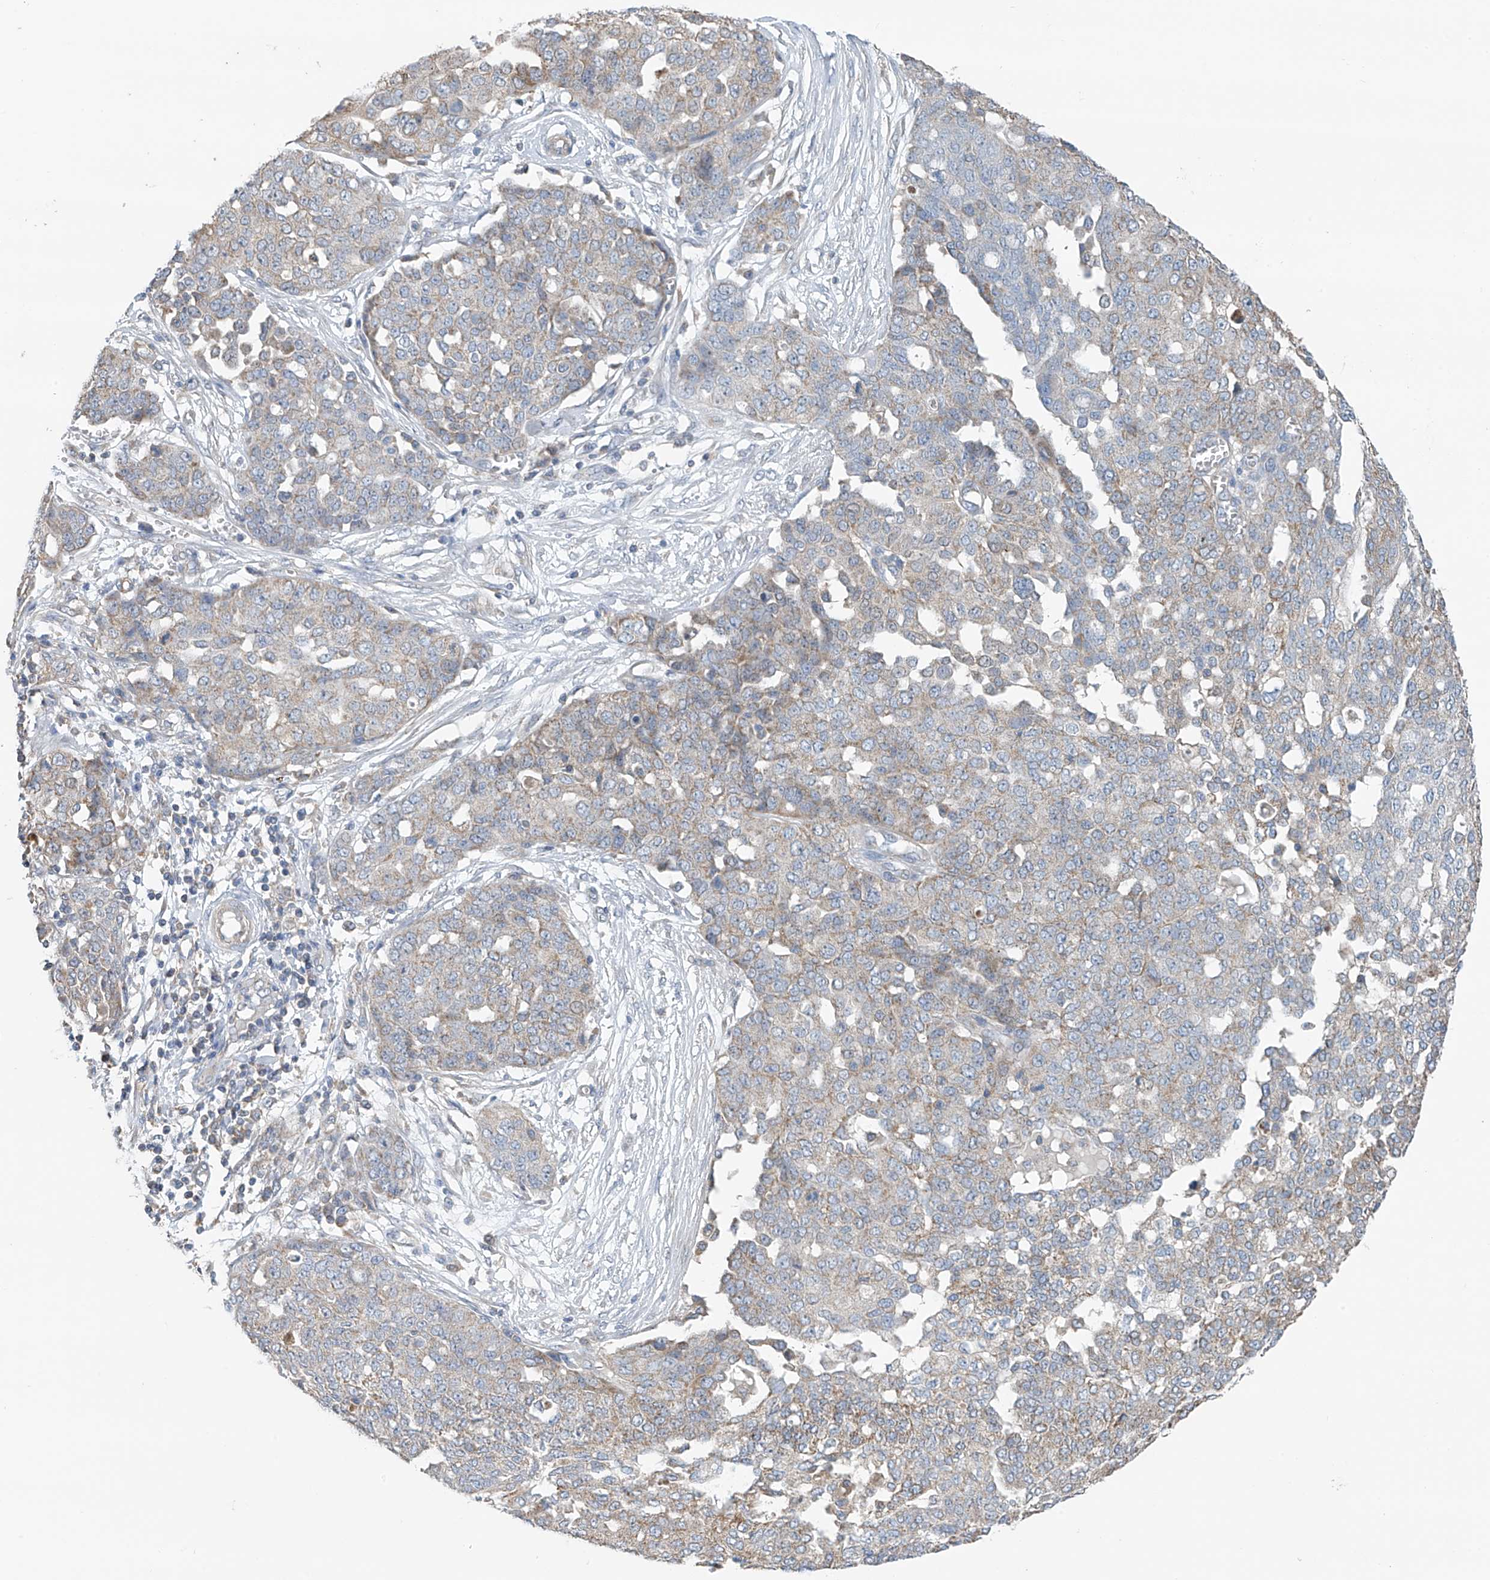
{"staining": {"intensity": "weak", "quantity": "25%-75%", "location": "cytoplasmic/membranous"}, "tissue": "ovarian cancer", "cell_type": "Tumor cells", "image_type": "cancer", "snomed": [{"axis": "morphology", "description": "Cystadenocarcinoma, serous, NOS"}, {"axis": "topography", "description": "Soft tissue"}, {"axis": "topography", "description": "Ovary"}], "caption": "This is a photomicrograph of immunohistochemistry staining of serous cystadenocarcinoma (ovarian), which shows weak staining in the cytoplasmic/membranous of tumor cells.", "gene": "SYN3", "patient": {"sex": "female", "age": 57}}